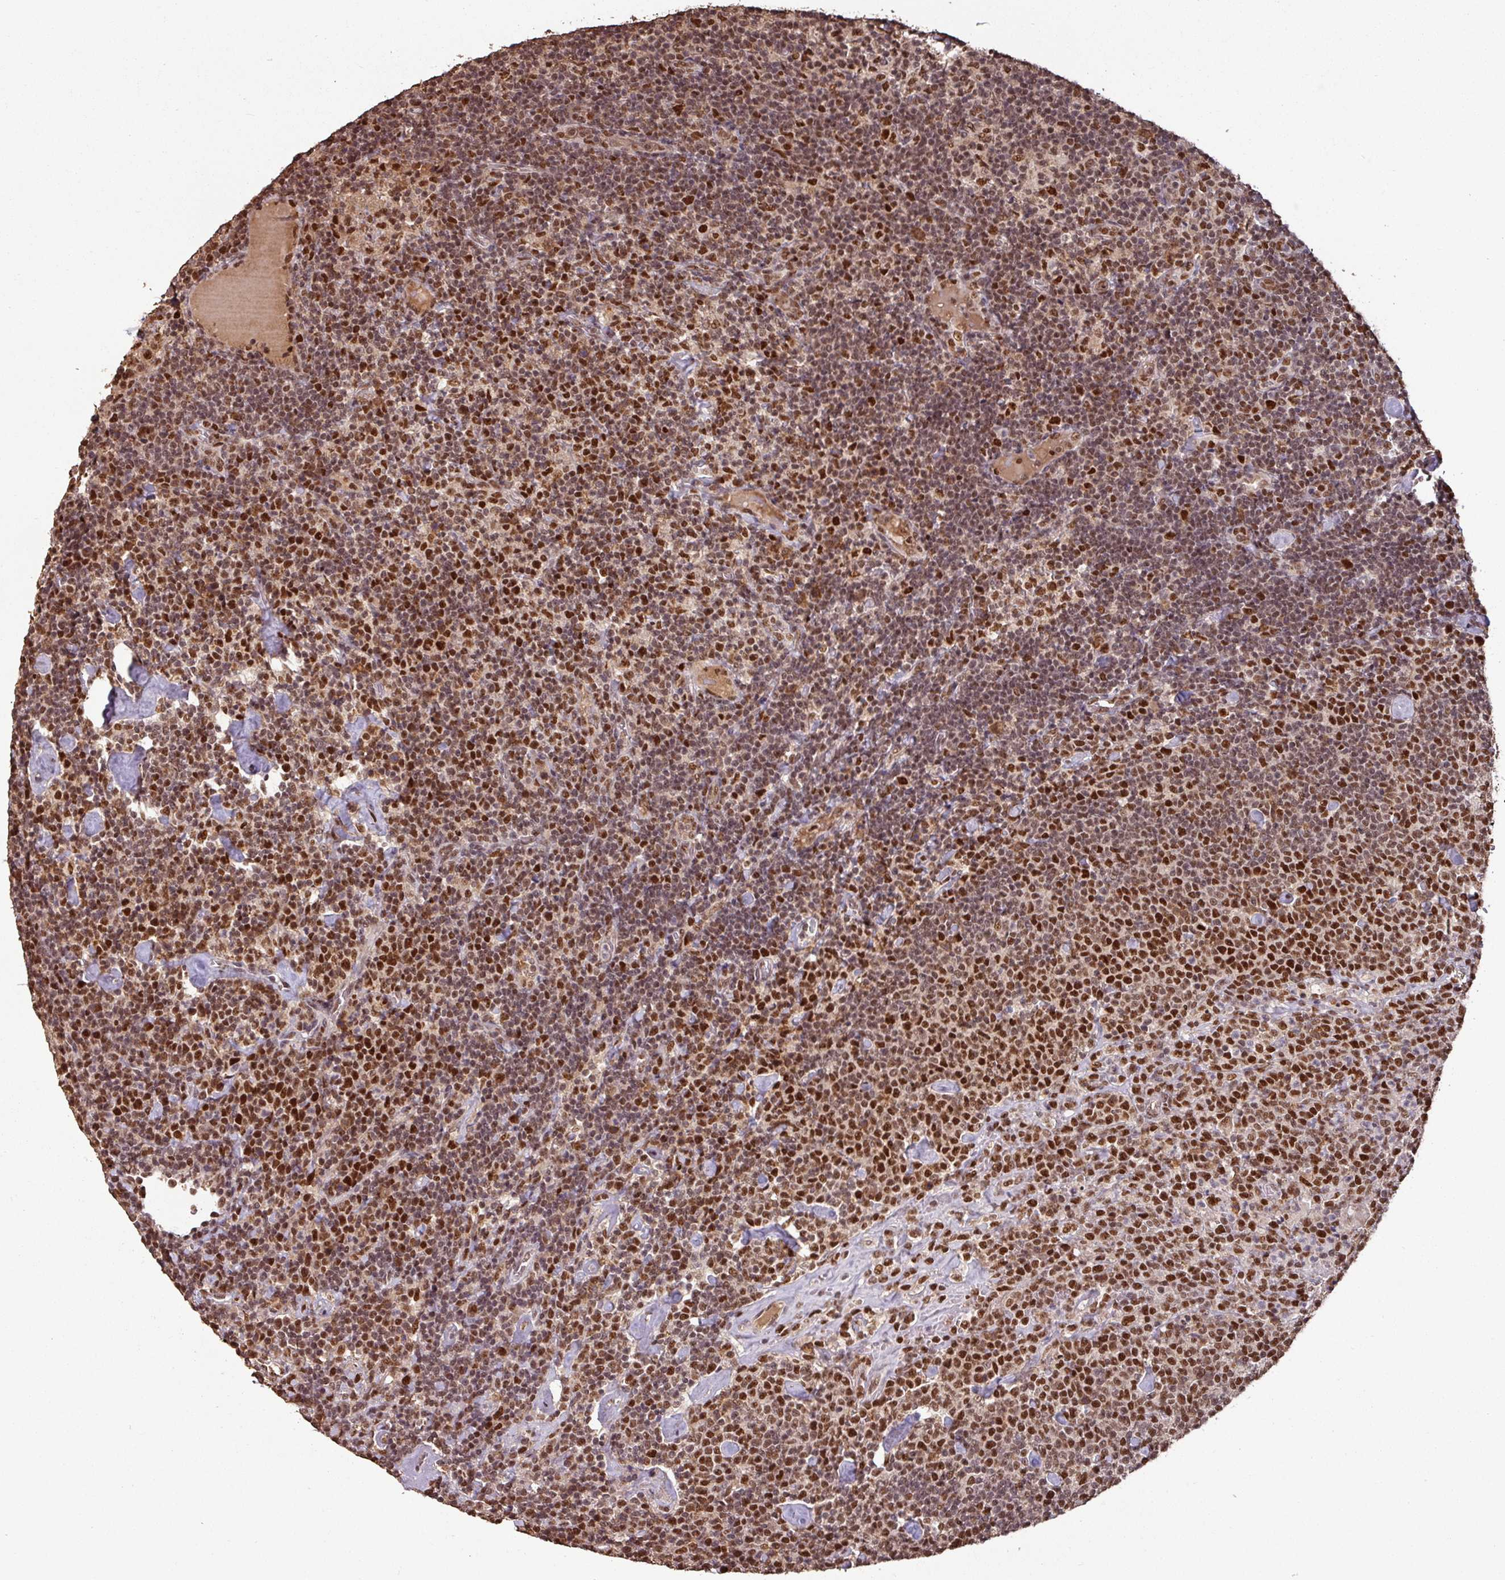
{"staining": {"intensity": "strong", "quantity": ">75%", "location": "nuclear"}, "tissue": "lymphoma", "cell_type": "Tumor cells", "image_type": "cancer", "snomed": [{"axis": "morphology", "description": "Malignant lymphoma, non-Hodgkin's type, High grade"}, {"axis": "topography", "description": "Lymph node"}], "caption": "Immunohistochemical staining of human lymphoma demonstrates high levels of strong nuclear staining in approximately >75% of tumor cells.", "gene": "POLD1", "patient": {"sex": "male", "age": 61}}